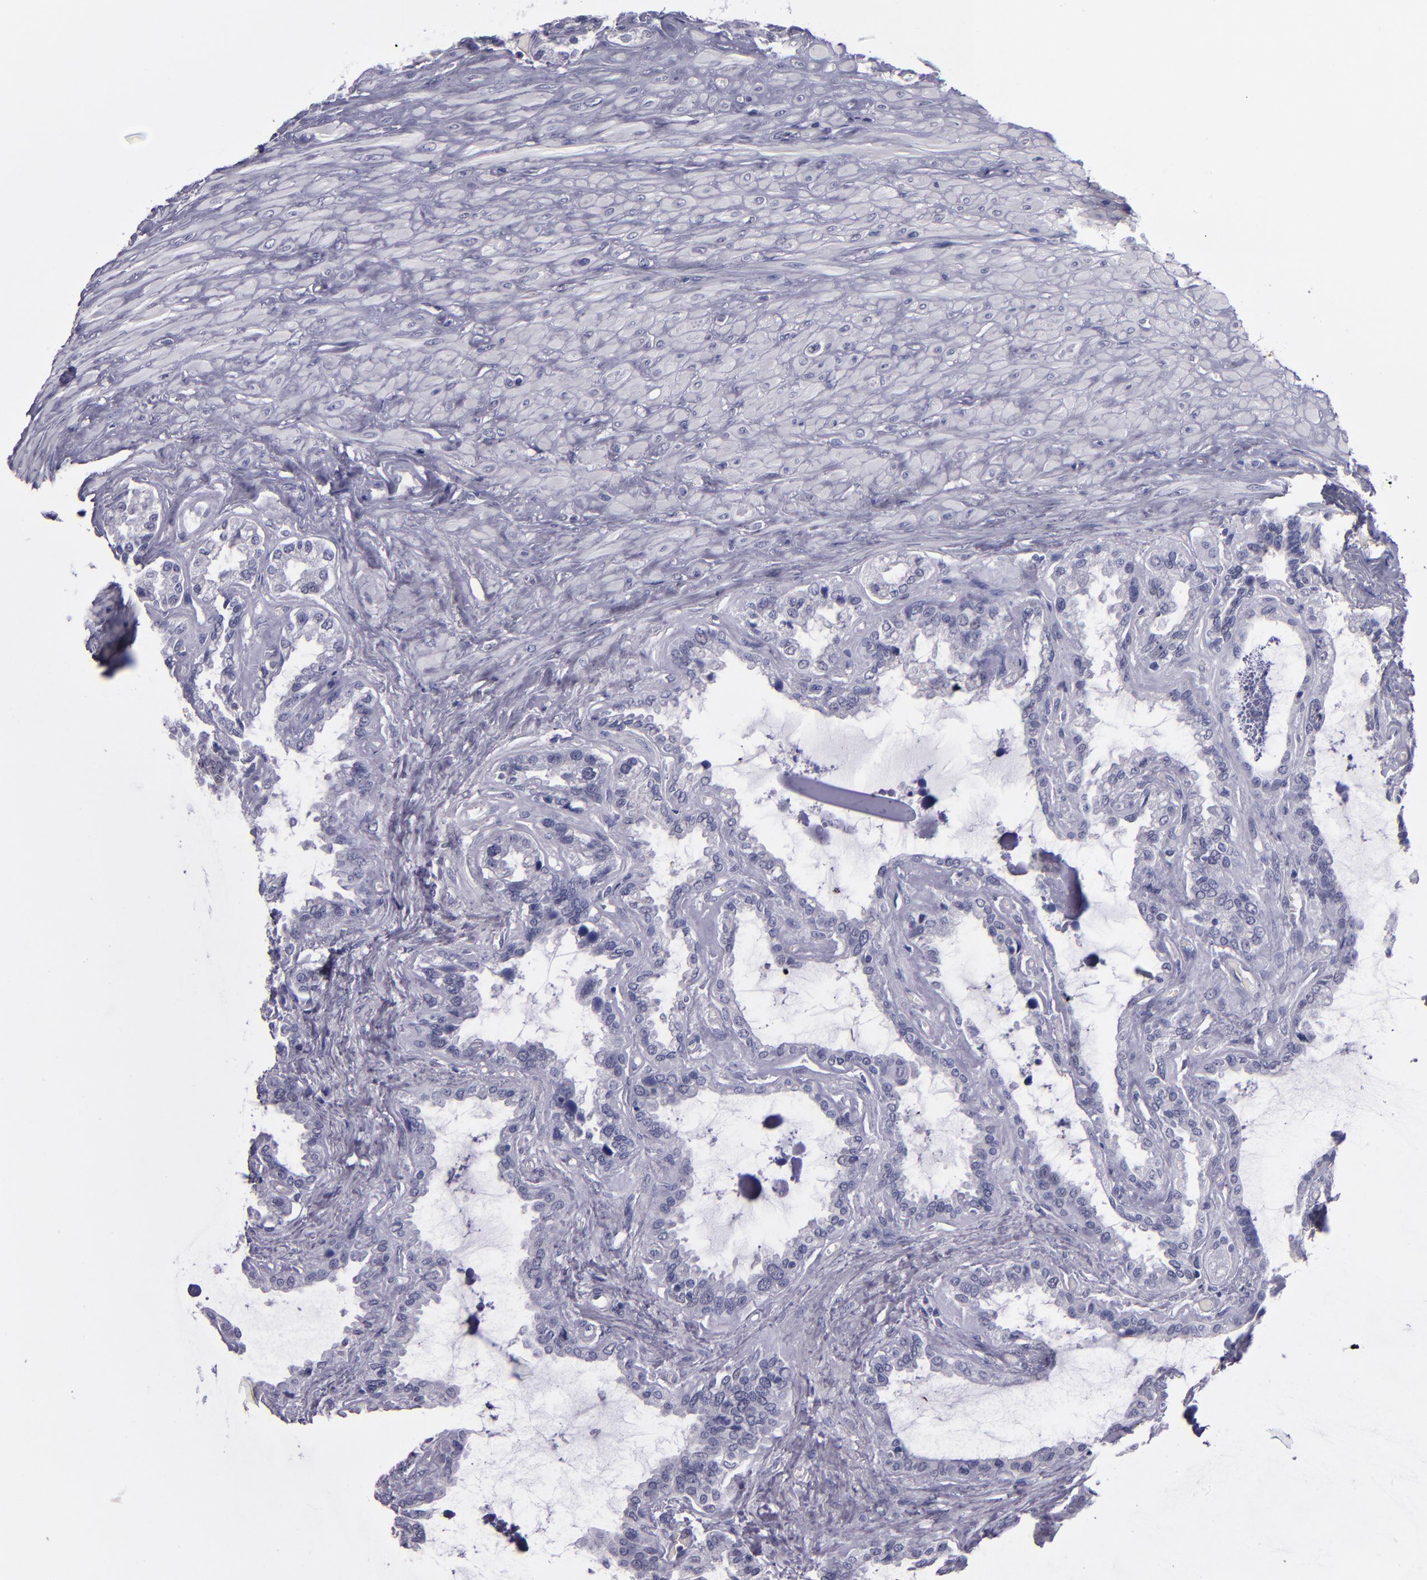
{"staining": {"intensity": "negative", "quantity": "none", "location": "none"}, "tissue": "seminal vesicle", "cell_type": "Glandular cells", "image_type": "normal", "snomed": [{"axis": "morphology", "description": "Normal tissue, NOS"}, {"axis": "morphology", "description": "Inflammation, NOS"}, {"axis": "topography", "description": "Urinary bladder"}, {"axis": "topography", "description": "Prostate"}, {"axis": "topography", "description": "Seminal veicle"}], "caption": "There is no significant staining in glandular cells of seminal vesicle. The staining is performed using DAB (3,3'-diaminobenzidine) brown chromogen with nuclei counter-stained in using hematoxylin.", "gene": "CEBPE", "patient": {"sex": "male", "age": 82}}